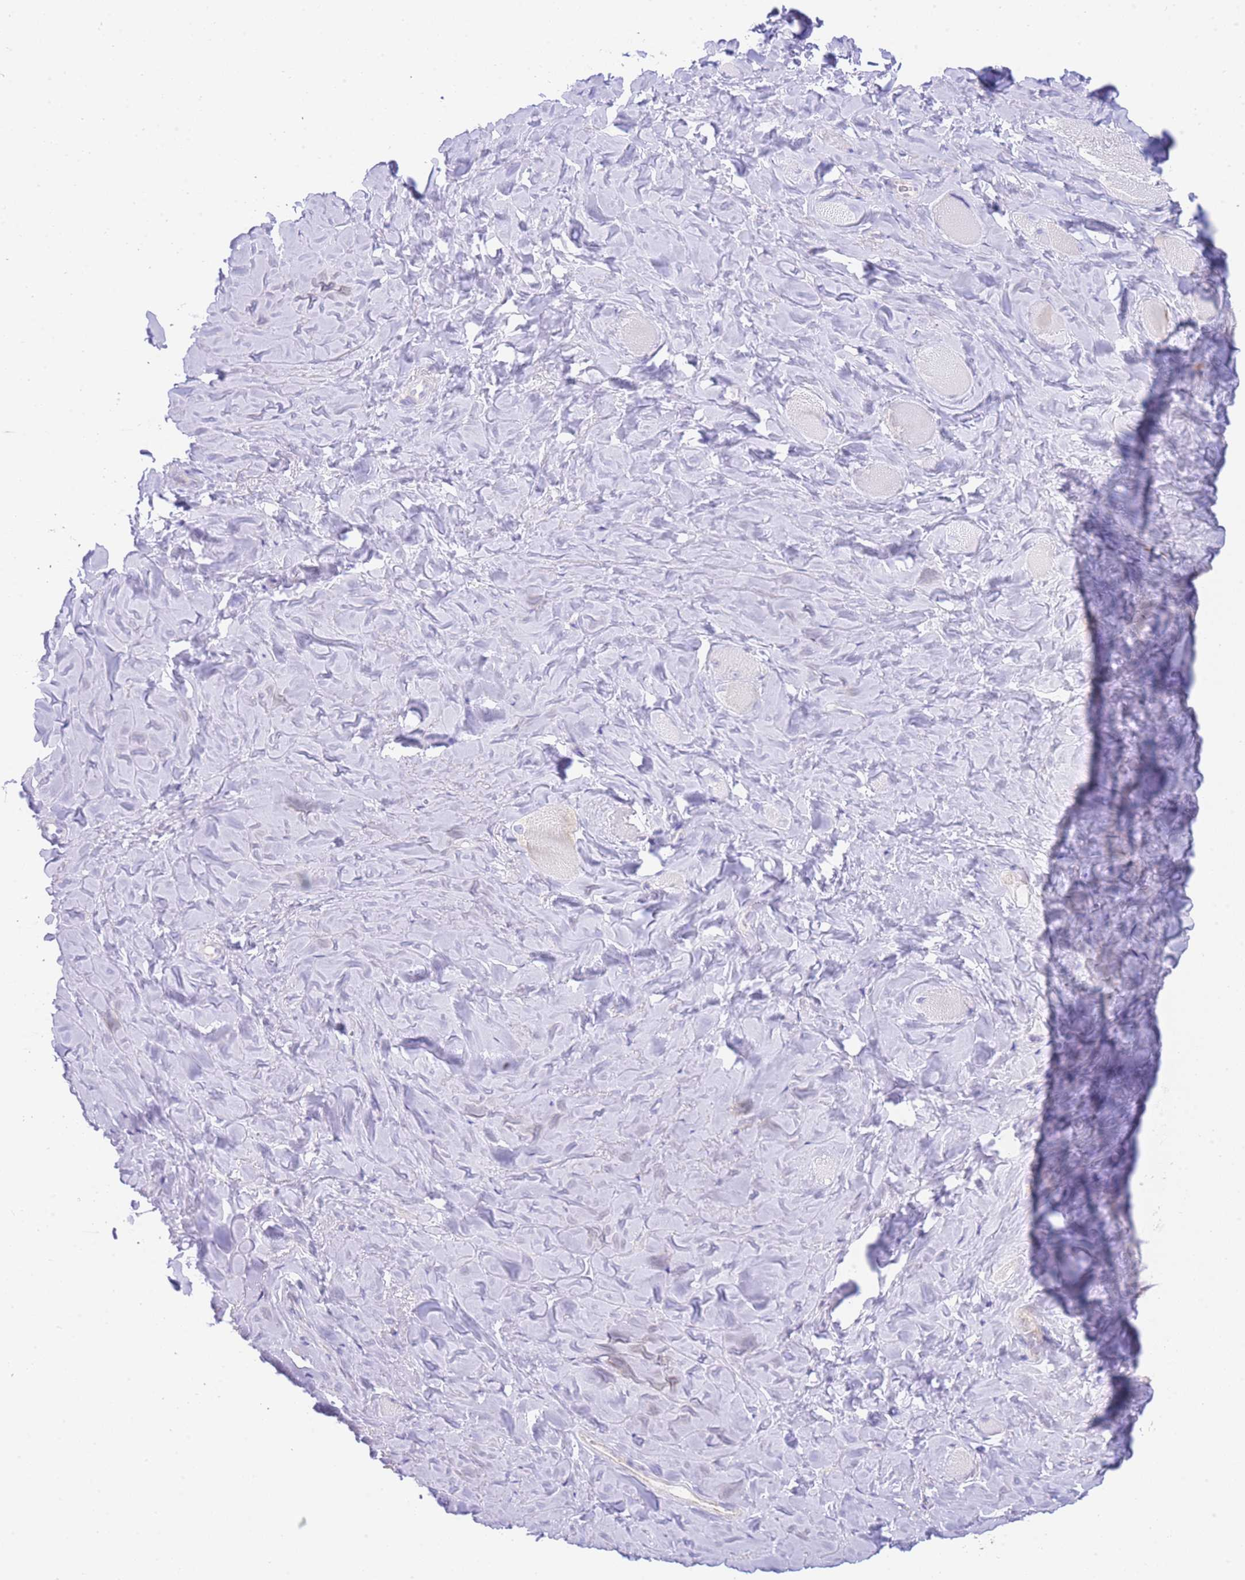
{"staining": {"intensity": "negative", "quantity": "none", "location": "none"}, "tissue": "smooth muscle", "cell_type": "Smooth muscle cells", "image_type": "normal", "snomed": [{"axis": "morphology", "description": "Normal tissue, NOS"}, {"axis": "topography", "description": "Smooth muscle"}, {"axis": "topography", "description": "Peripheral nerve tissue"}], "caption": "DAB (3,3'-diaminobenzidine) immunohistochemical staining of benign human smooth muscle exhibits no significant positivity in smooth muscle cells. (DAB (3,3'-diaminobenzidine) immunohistochemistry (IHC), high magnification).", "gene": "ACSM4", "patient": {"sex": "male", "age": 69}}